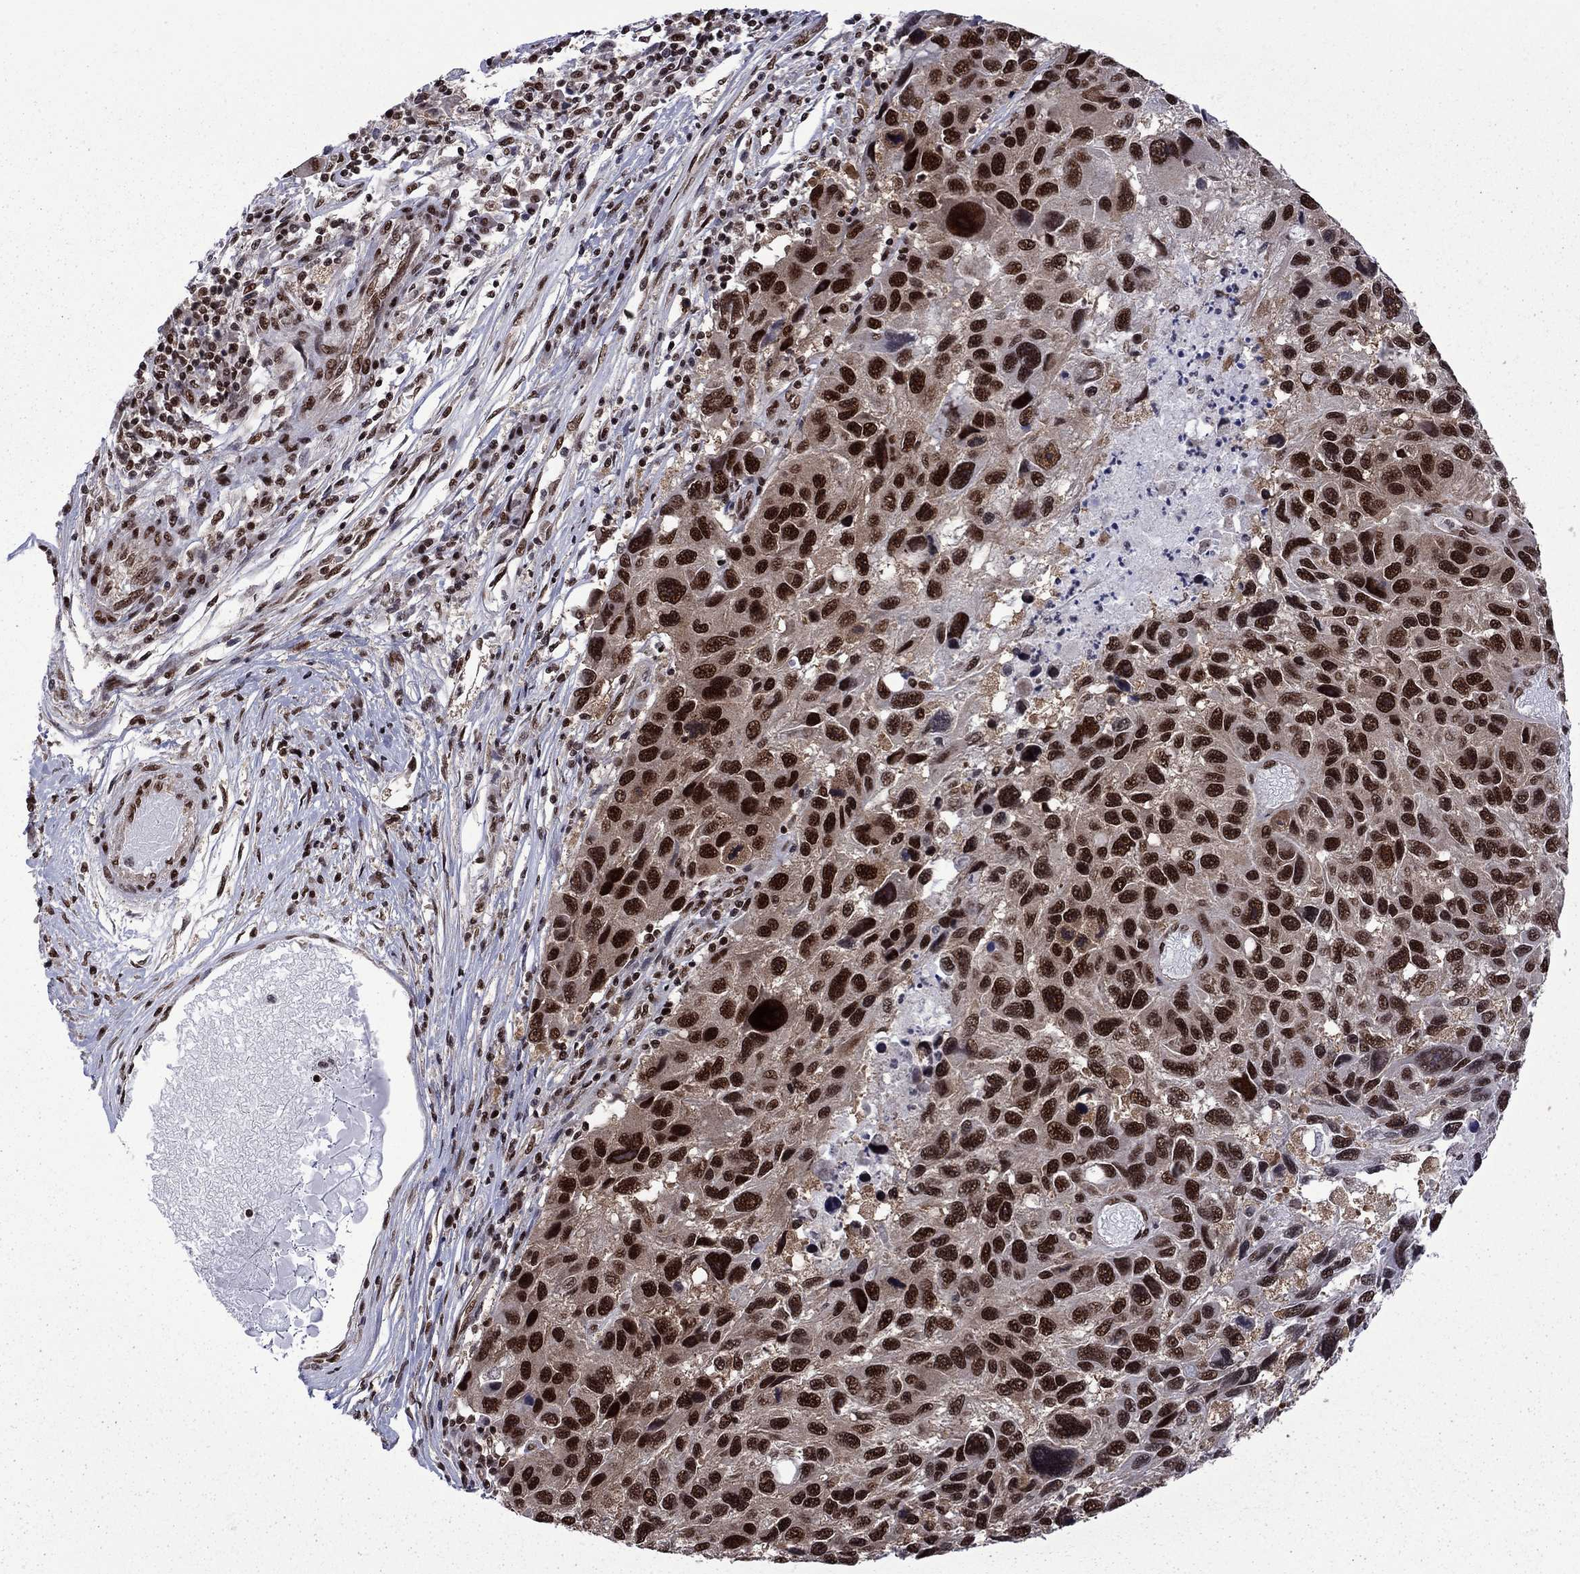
{"staining": {"intensity": "strong", "quantity": ">75%", "location": "nuclear"}, "tissue": "melanoma", "cell_type": "Tumor cells", "image_type": "cancer", "snomed": [{"axis": "morphology", "description": "Malignant melanoma, NOS"}, {"axis": "topography", "description": "Skin"}], "caption": "A brown stain shows strong nuclear expression of a protein in malignant melanoma tumor cells. The staining was performed using DAB (3,3'-diaminobenzidine), with brown indicating positive protein expression. Nuclei are stained blue with hematoxylin.", "gene": "MED25", "patient": {"sex": "male", "age": 53}}